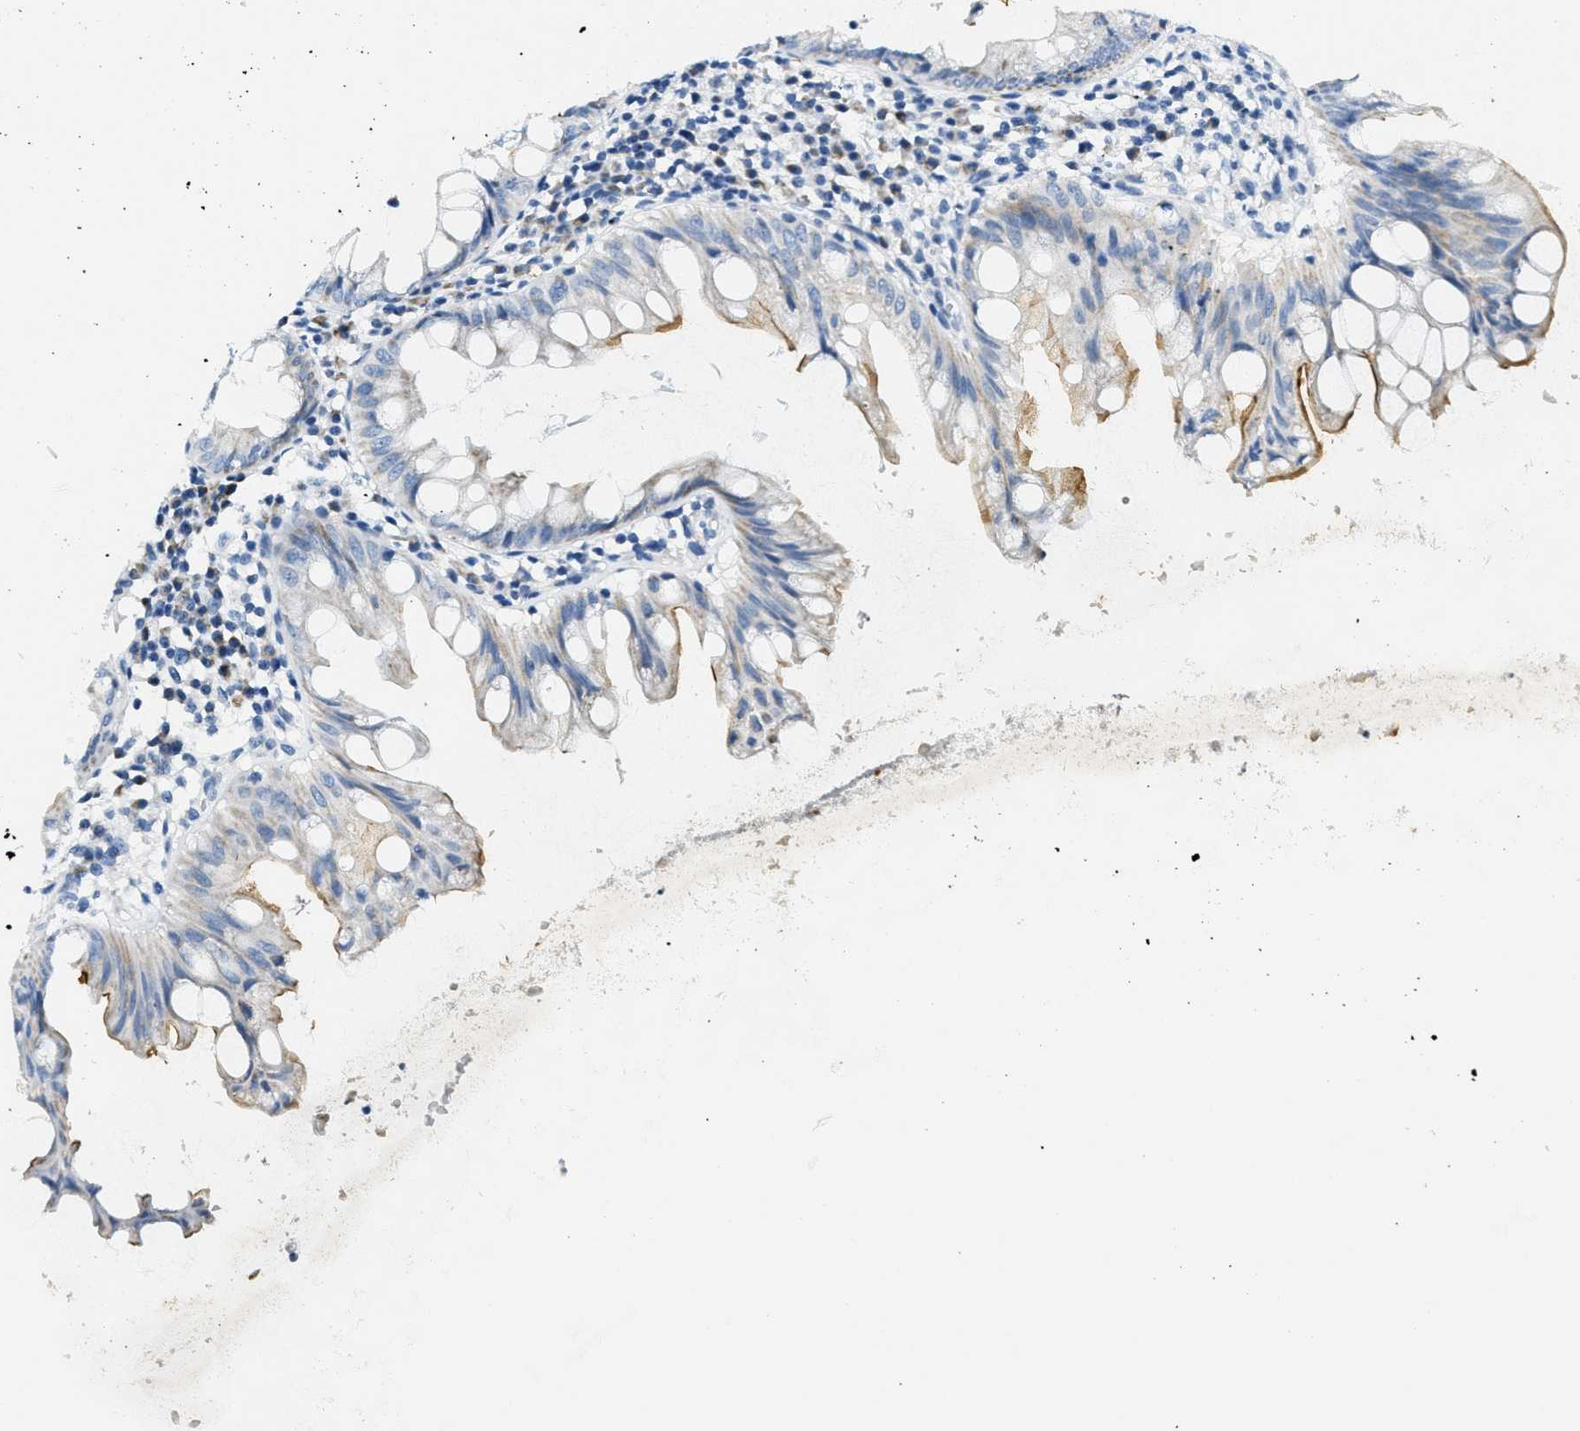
{"staining": {"intensity": "moderate", "quantity": "25%-75%", "location": "cytoplasmic/membranous"}, "tissue": "appendix", "cell_type": "Glandular cells", "image_type": "normal", "snomed": [{"axis": "morphology", "description": "Normal tissue, NOS"}, {"axis": "topography", "description": "Appendix"}], "caption": "Immunohistochemical staining of normal human appendix exhibits 25%-75% levels of moderate cytoplasmic/membranous protein expression in about 25%-75% of glandular cells. (DAB IHC with brightfield microscopy, high magnification).", "gene": "CA4", "patient": {"sex": "male", "age": 56}}